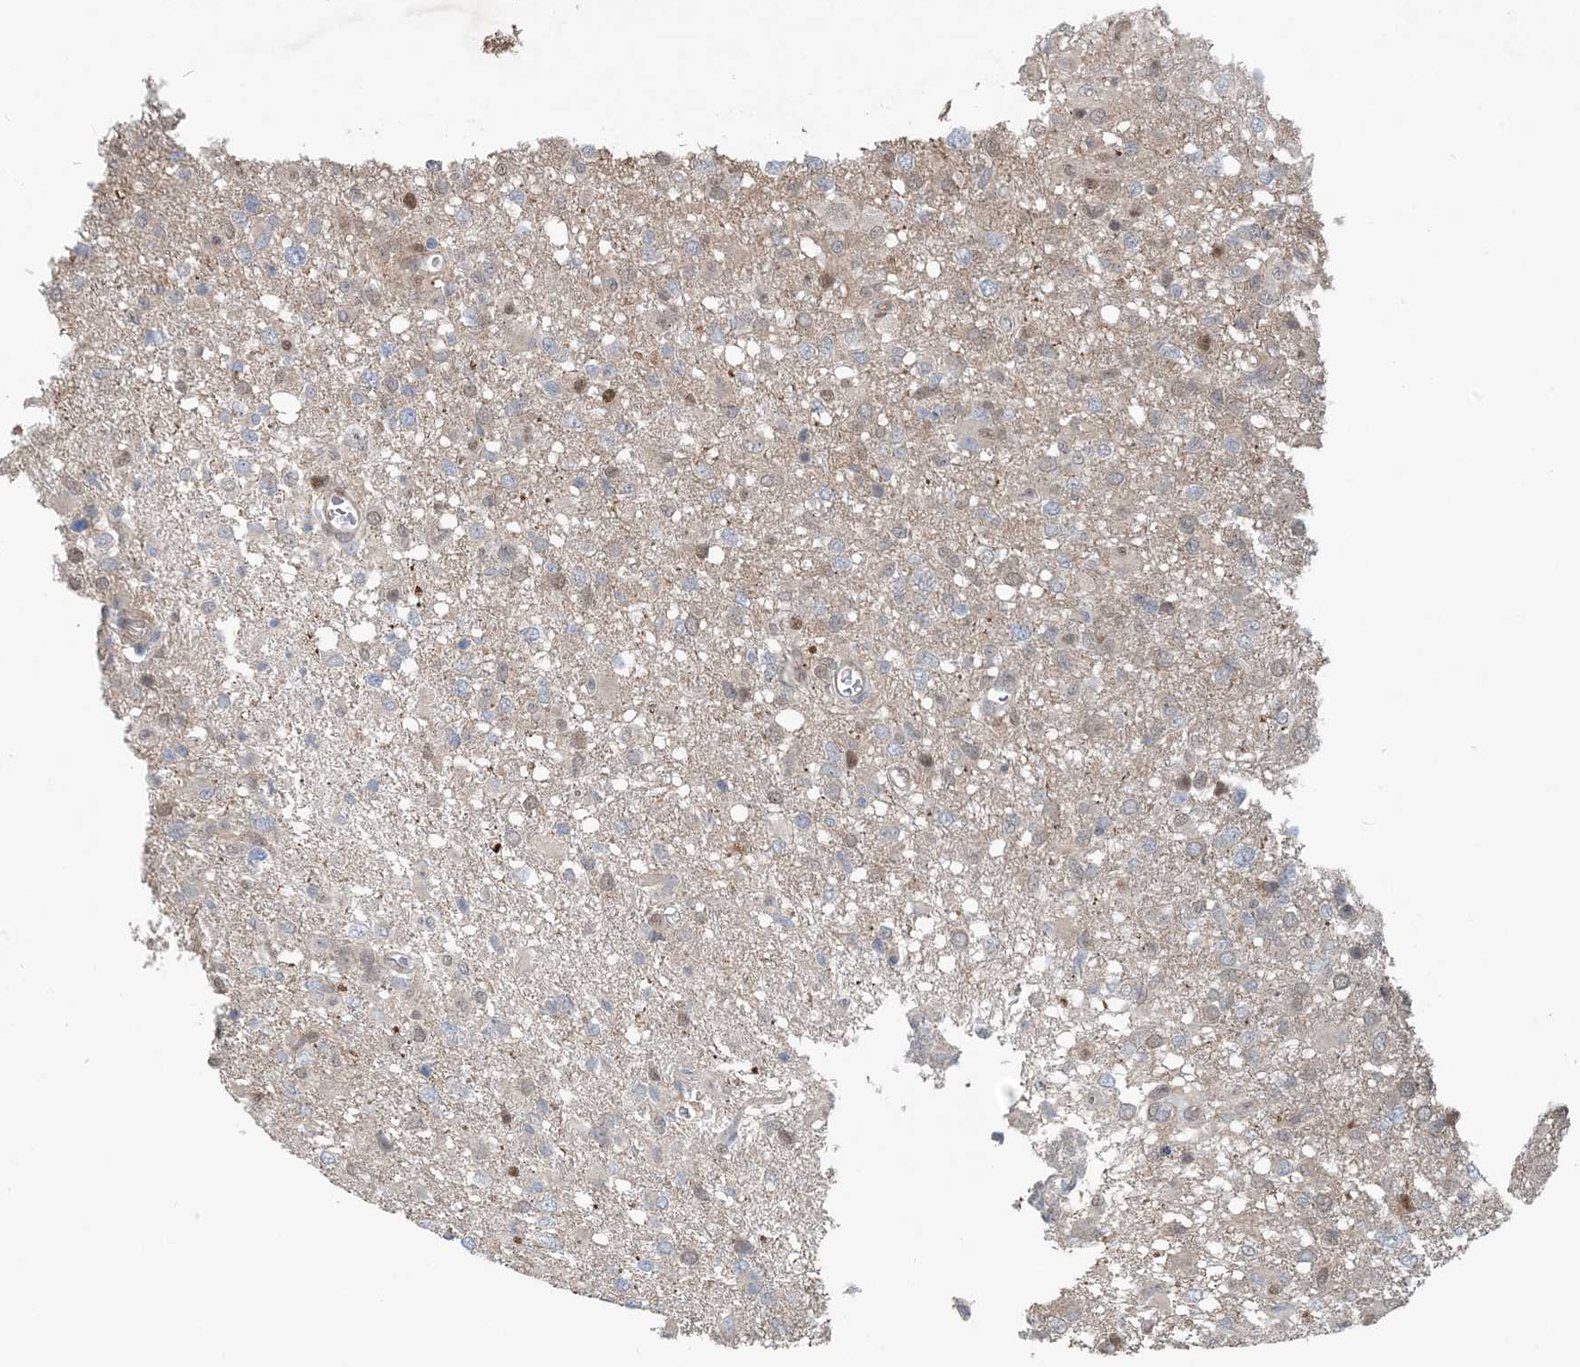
{"staining": {"intensity": "moderate", "quantity": "<25%", "location": "nuclear"}, "tissue": "glioma", "cell_type": "Tumor cells", "image_type": "cancer", "snomed": [{"axis": "morphology", "description": "Glioma, malignant, High grade"}, {"axis": "topography", "description": "Brain"}], "caption": "The photomicrograph shows immunohistochemical staining of malignant glioma (high-grade). There is moderate nuclear positivity is seen in about <25% of tumor cells.", "gene": "HIKESHI", "patient": {"sex": "female", "age": 57}}